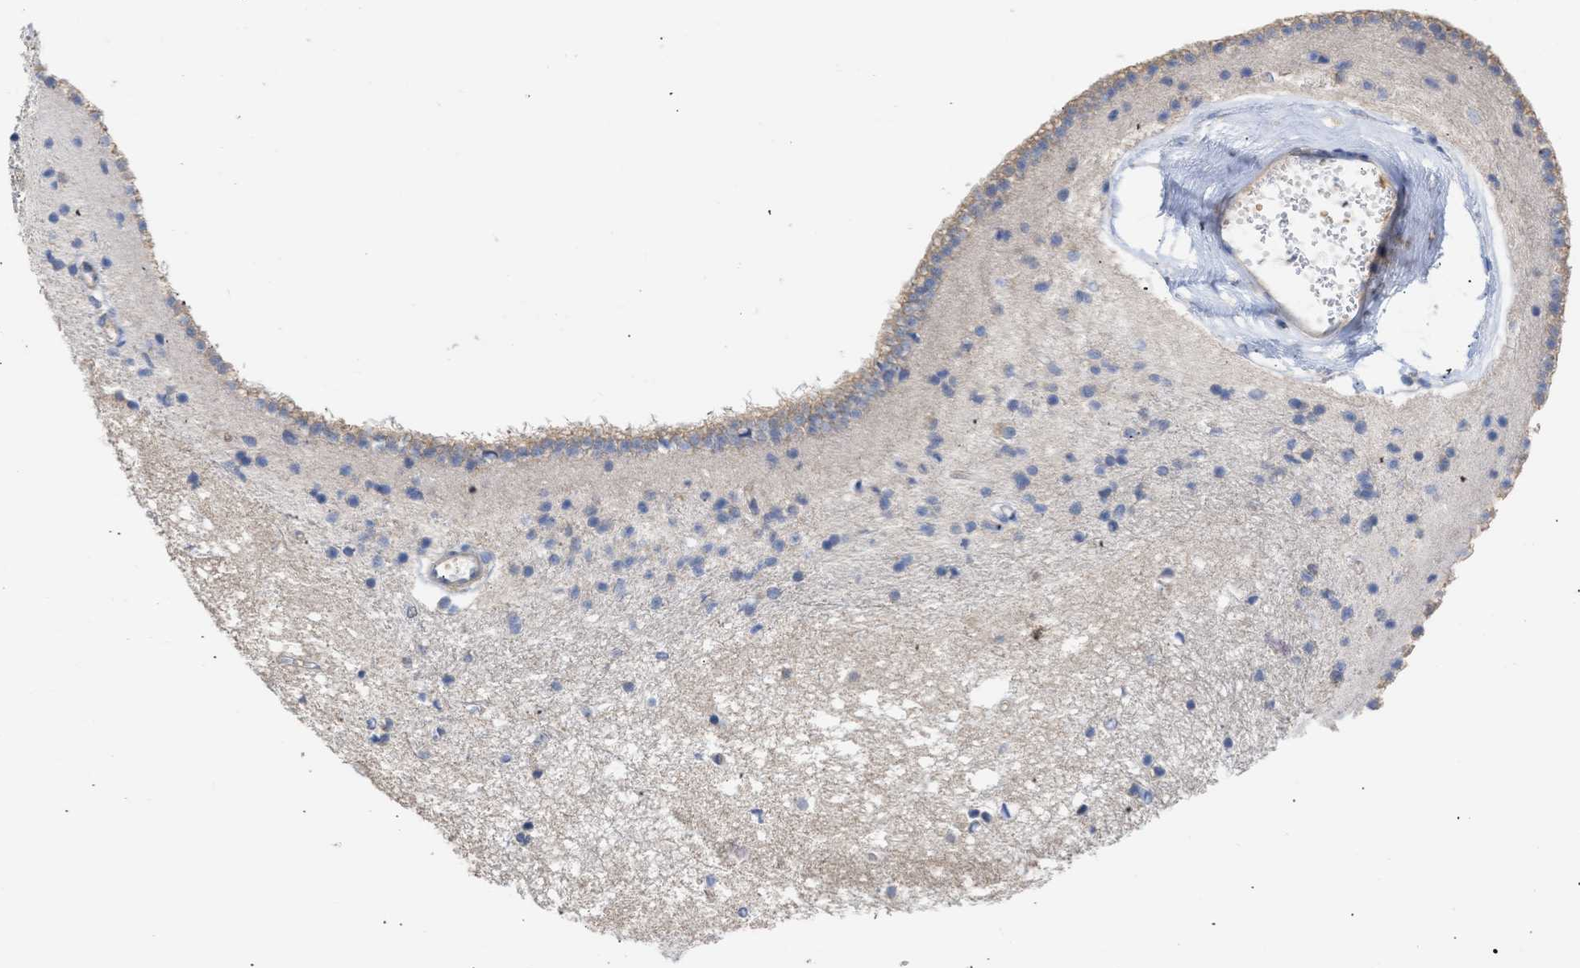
{"staining": {"intensity": "weak", "quantity": "<25%", "location": "cytoplasmic/membranous"}, "tissue": "caudate", "cell_type": "Glial cells", "image_type": "normal", "snomed": [{"axis": "morphology", "description": "Normal tissue, NOS"}, {"axis": "topography", "description": "Lateral ventricle wall"}], "caption": "Histopathology image shows no protein expression in glial cells of unremarkable caudate. The staining was performed using DAB (3,3'-diaminobenzidine) to visualize the protein expression in brown, while the nuclei were stained in blue with hematoxylin (Magnification: 20x).", "gene": "MAP2K3", "patient": {"sex": "male", "age": 45}}